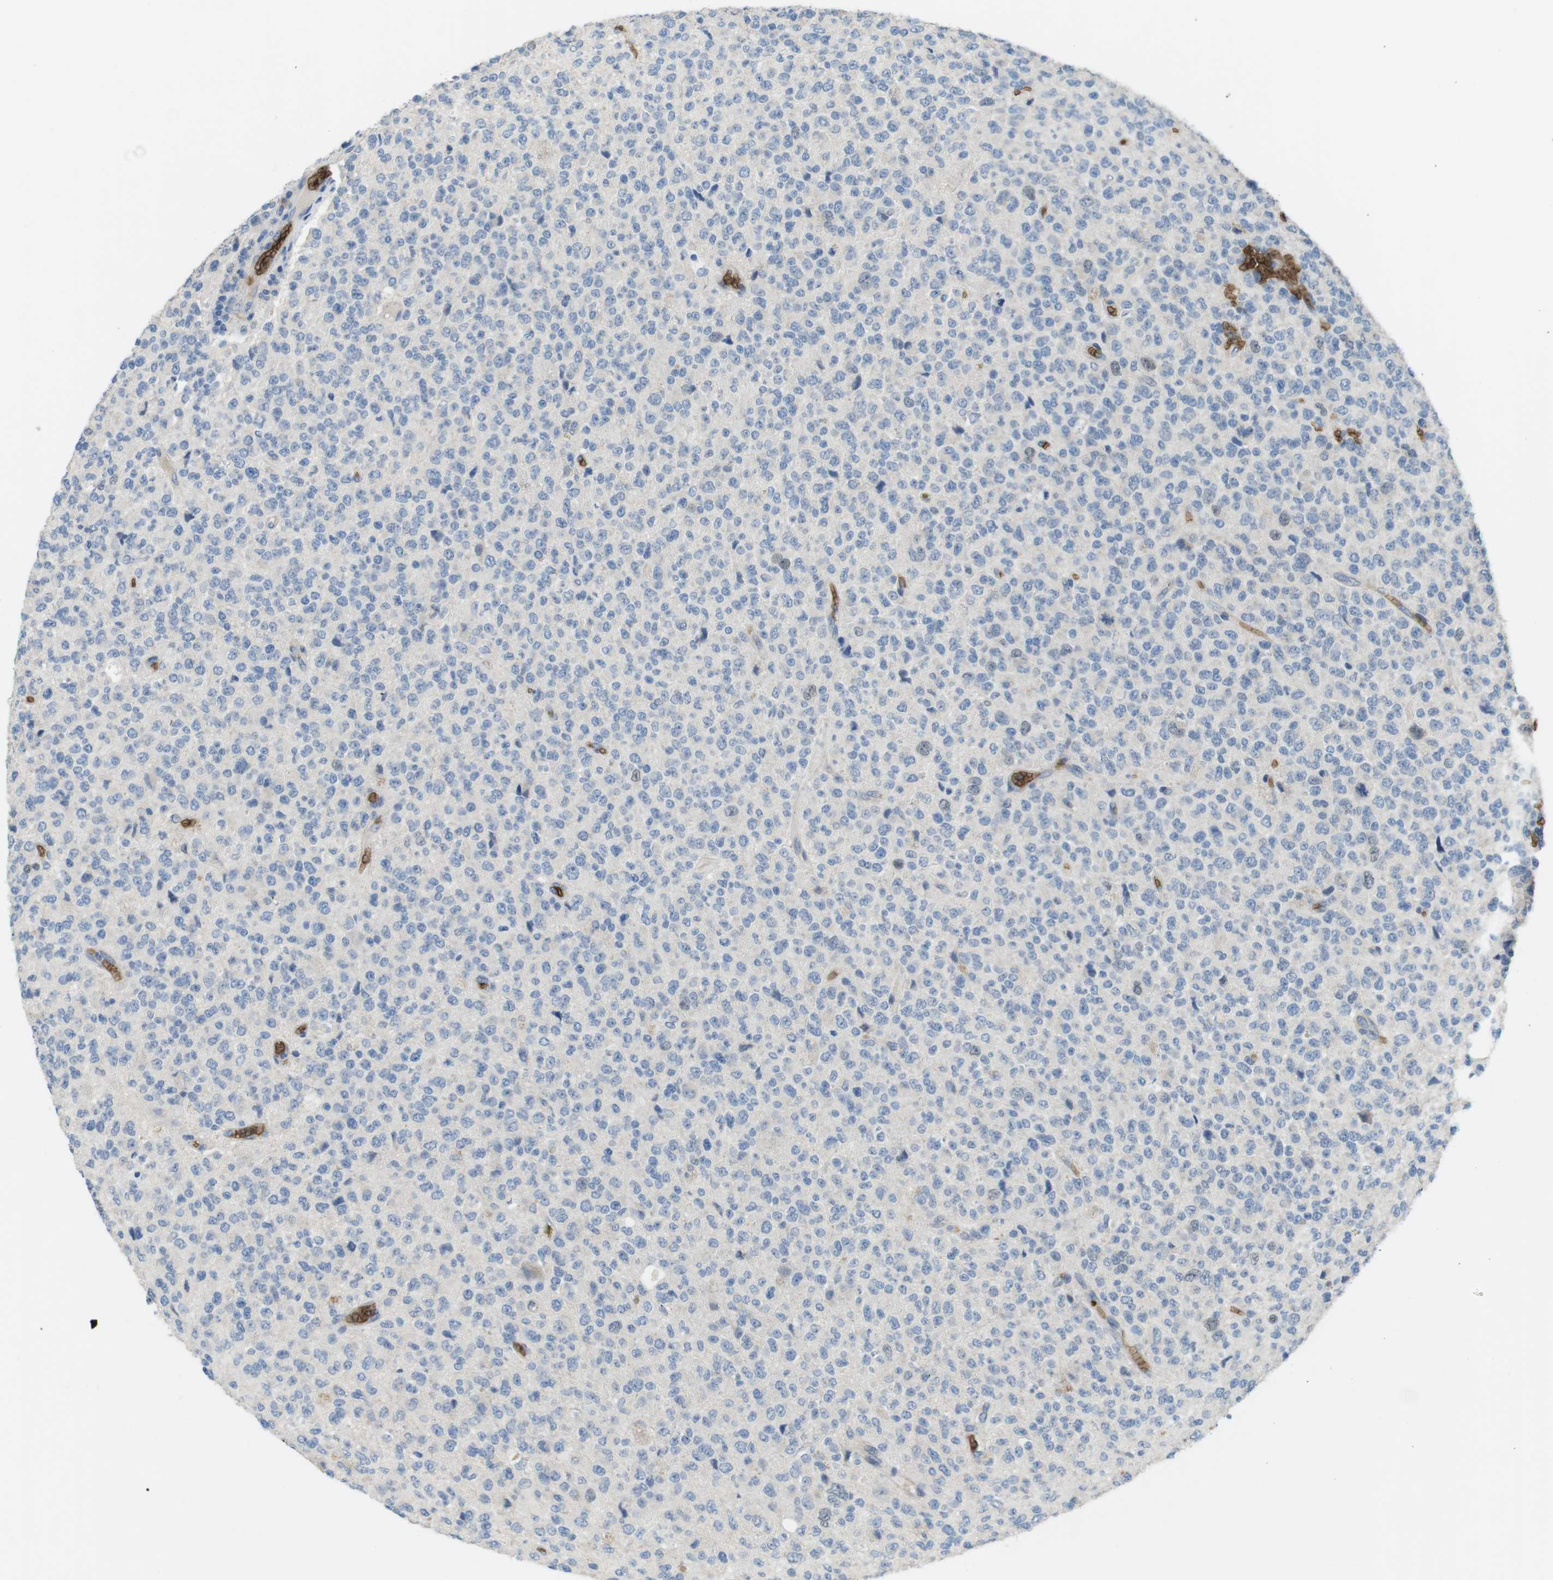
{"staining": {"intensity": "negative", "quantity": "none", "location": "none"}, "tissue": "glioma", "cell_type": "Tumor cells", "image_type": "cancer", "snomed": [{"axis": "morphology", "description": "Glioma, malignant, High grade"}, {"axis": "topography", "description": "pancreas cauda"}], "caption": "The immunohistochemistry (IHC) photomicrograph has no significant positivity in tumor cells of glioma tissue.", "gene": "GYPA", "patient": {"sex": "male", "age": 60}}